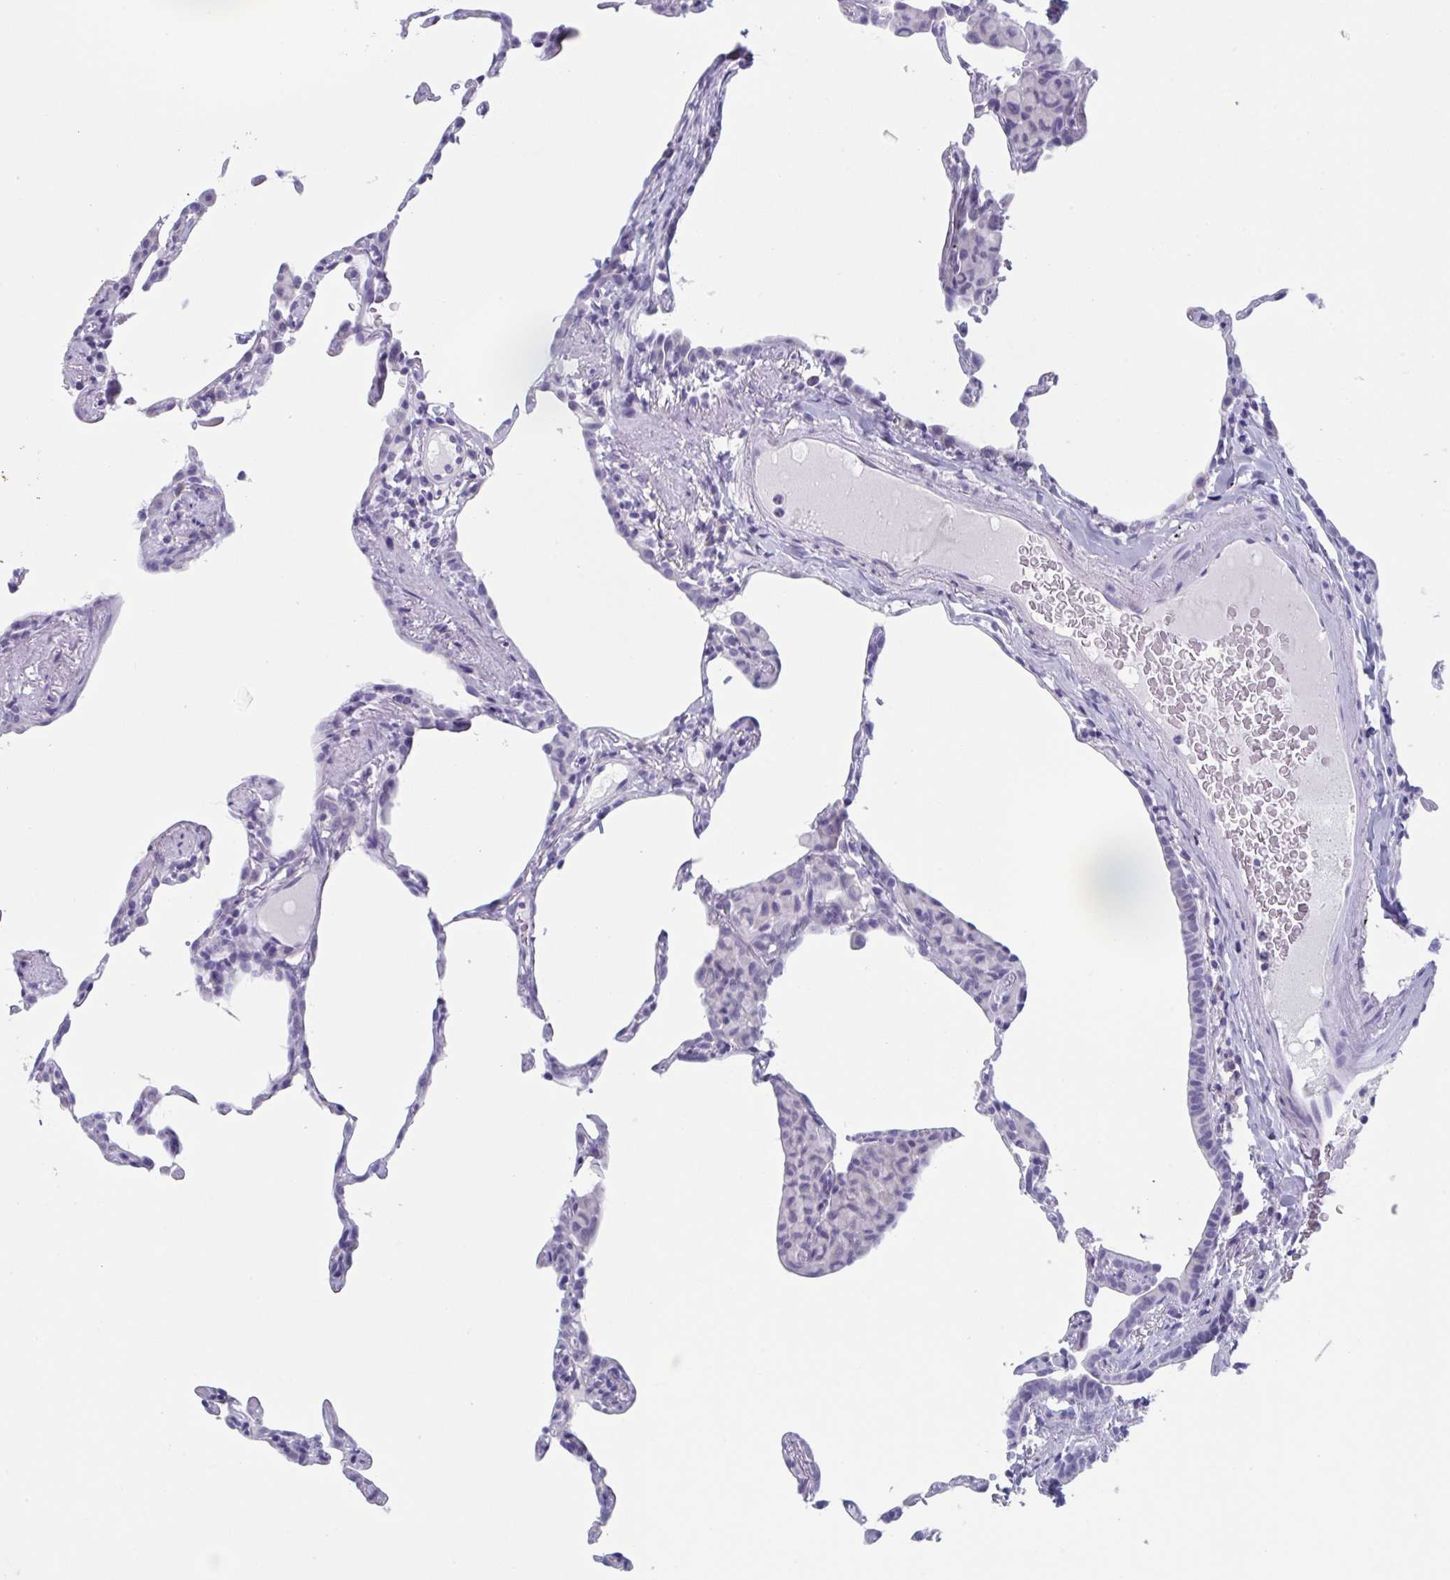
{"staining": {"intensity": "negative", "quantity": "none", "location": "none"}, "tissue": "lung", "cell_type": "Alveolar cells", "image_type": "normal", "snomed": [{"axis": "morphology", "description": "Normal tissue, NOS"}, {"axis": "topography", "description": "Lung"}], "caption": "Immunohistochemical staining of benign lung reveals no significant expression in alveolar cells. The staining is performed using DAB brown chromogen with nuclei counter-stained in using hematoxylin.", "gene": "HSD11B2", "patient": {"sex": "female", "age": 57}}